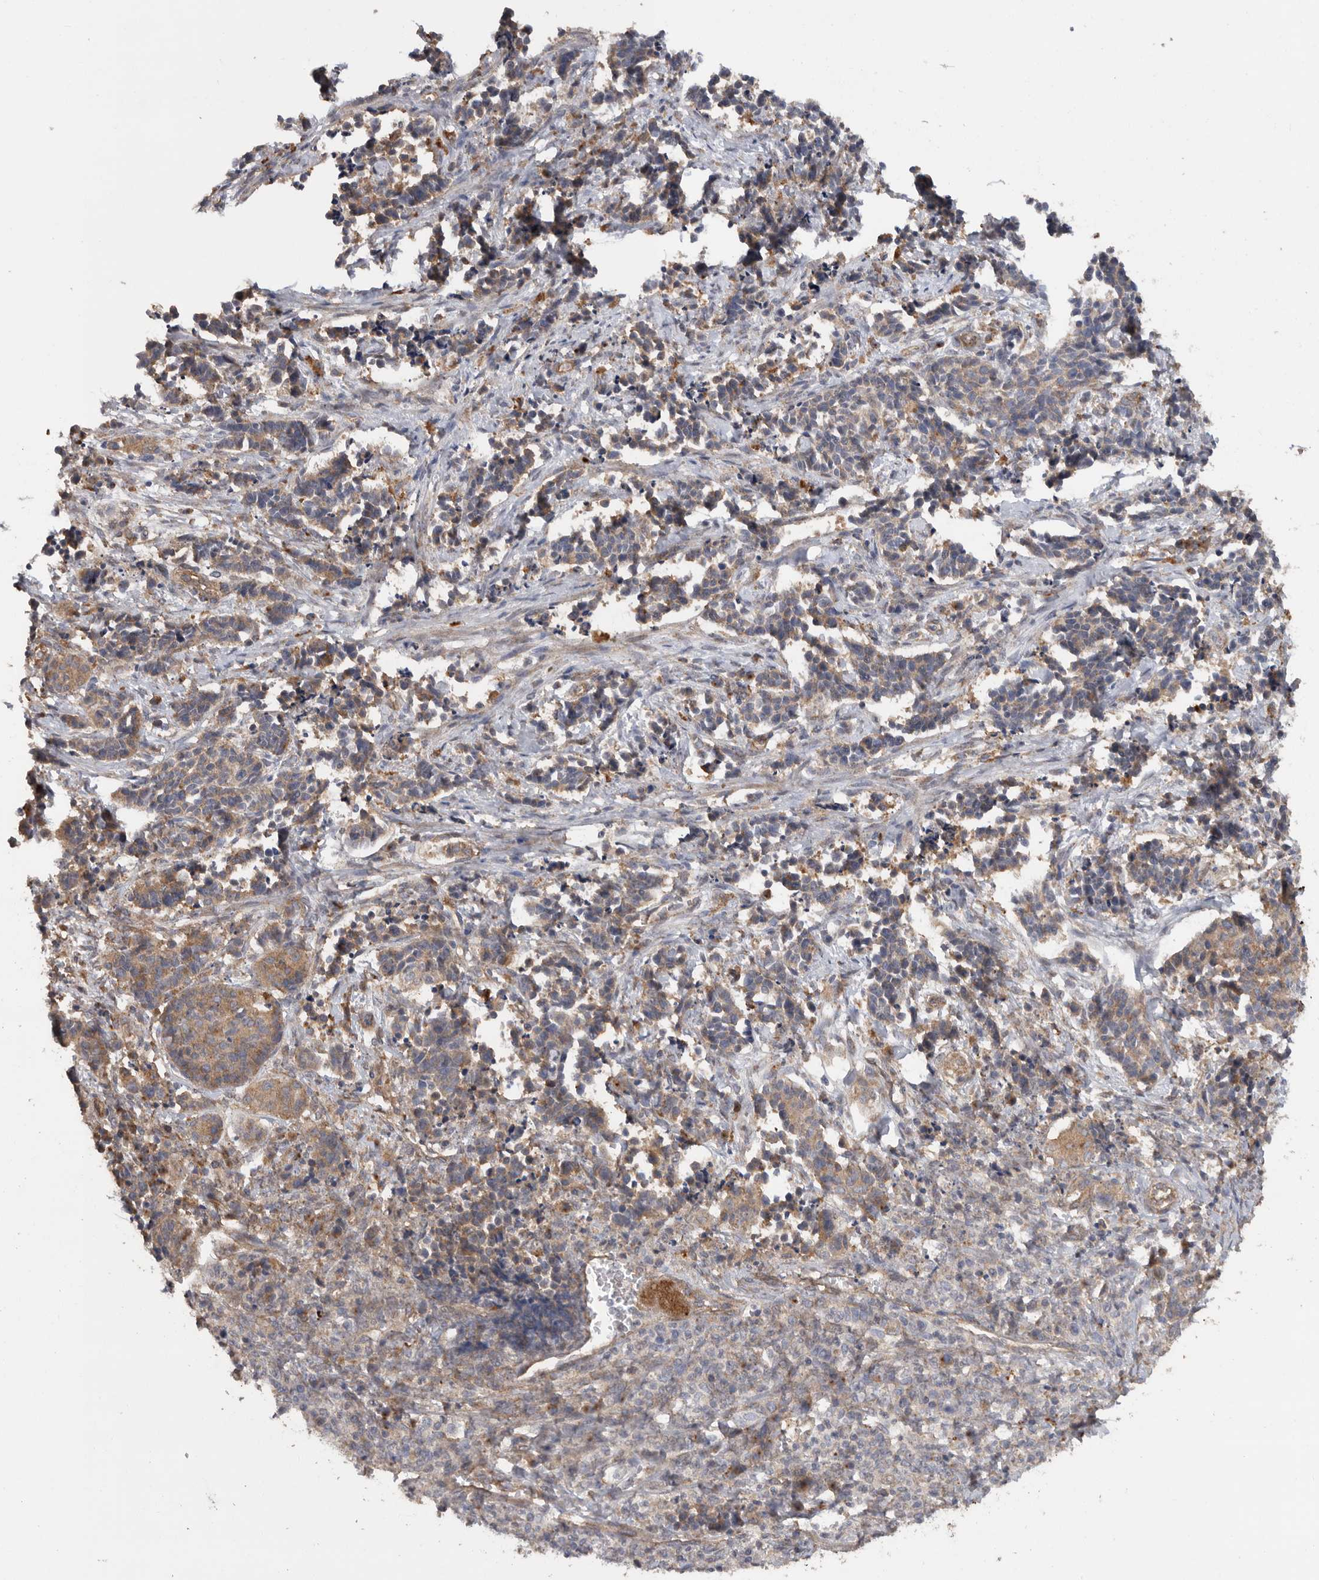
{"staining": {"intensity": "weak", "quantity": ">75%", "location": "cytoplasmic/membranous"}, "tissue": "cervical cancer", "cell_type": "Tumor cells", "image_type": "cancer", "snomed": [{"axis": "morphology", "description": "Normal tissue, NOS"}, {"axis": "morphology", "description": "Squamous cell carcinoma, NOS"}, {"axis": "topography", "description": "Cervix"}], "caption": "Cervical cancer stained with a protein marker demonstrates weak staining in tumor cells.", "gene": "PODXL2", "patient": {"sex": "female", "age": 35}}